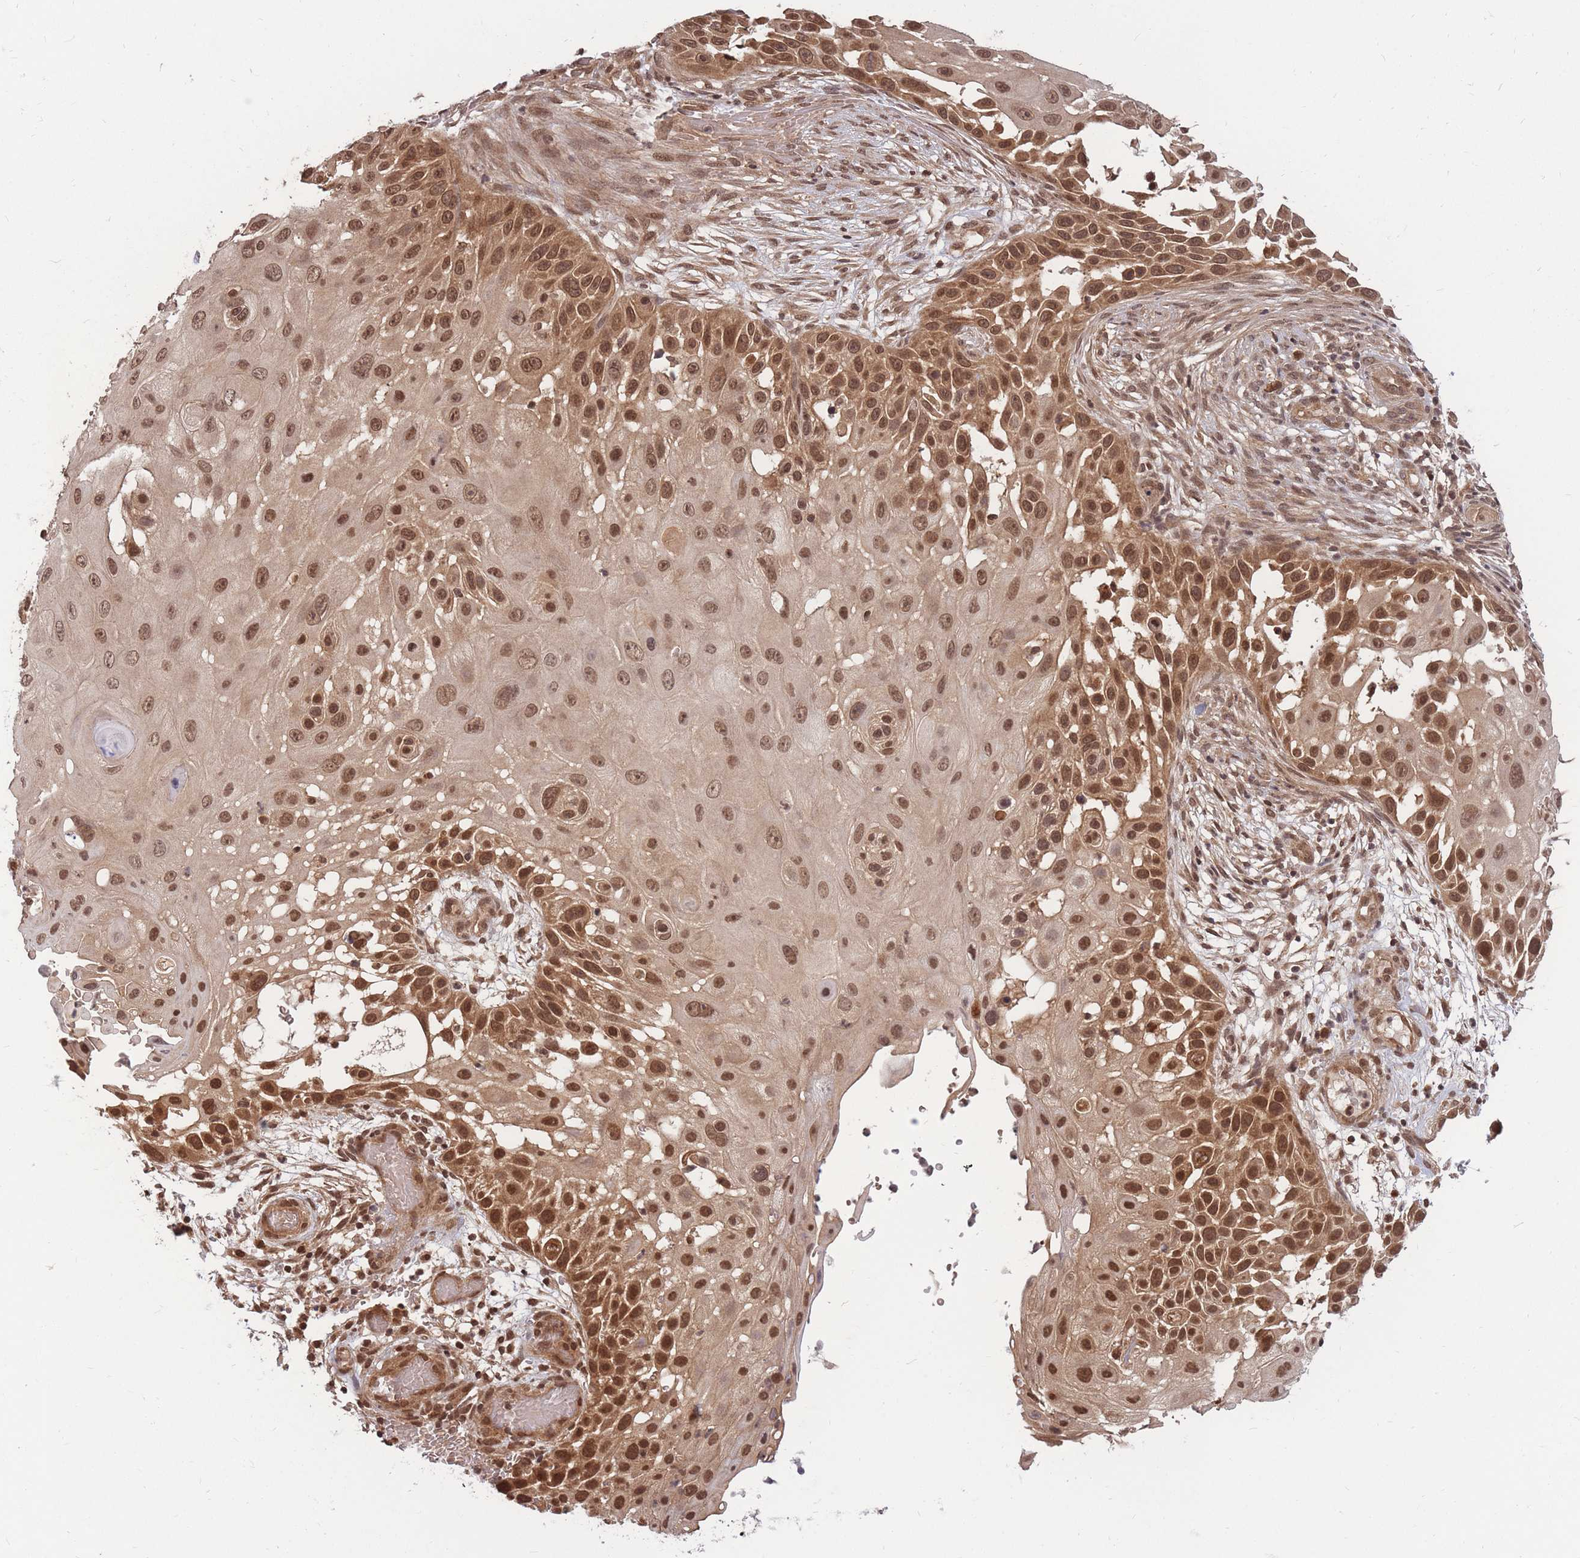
{"staining": {"intensity": "strong", "quantity": ">75%", "location": "cytoplasmic/membranous,nuclear"}, "tissue": "skin cancer", "cell_type": "Tumor cells", "image_type": "cancer", "snomed": [{"axis": "morphology", "description": "Squamous cell carcinoma, NOS"}, {"axis": "topography", "description": "Skin"}], "caption": "A brown stain shows strong cytoplasmic/membranous and nuclear staining of a protein in human skin squamous cell carcinoma tumor cells.", "gene": "SRA1", "patient": {"sex": "female", "age": 44}}